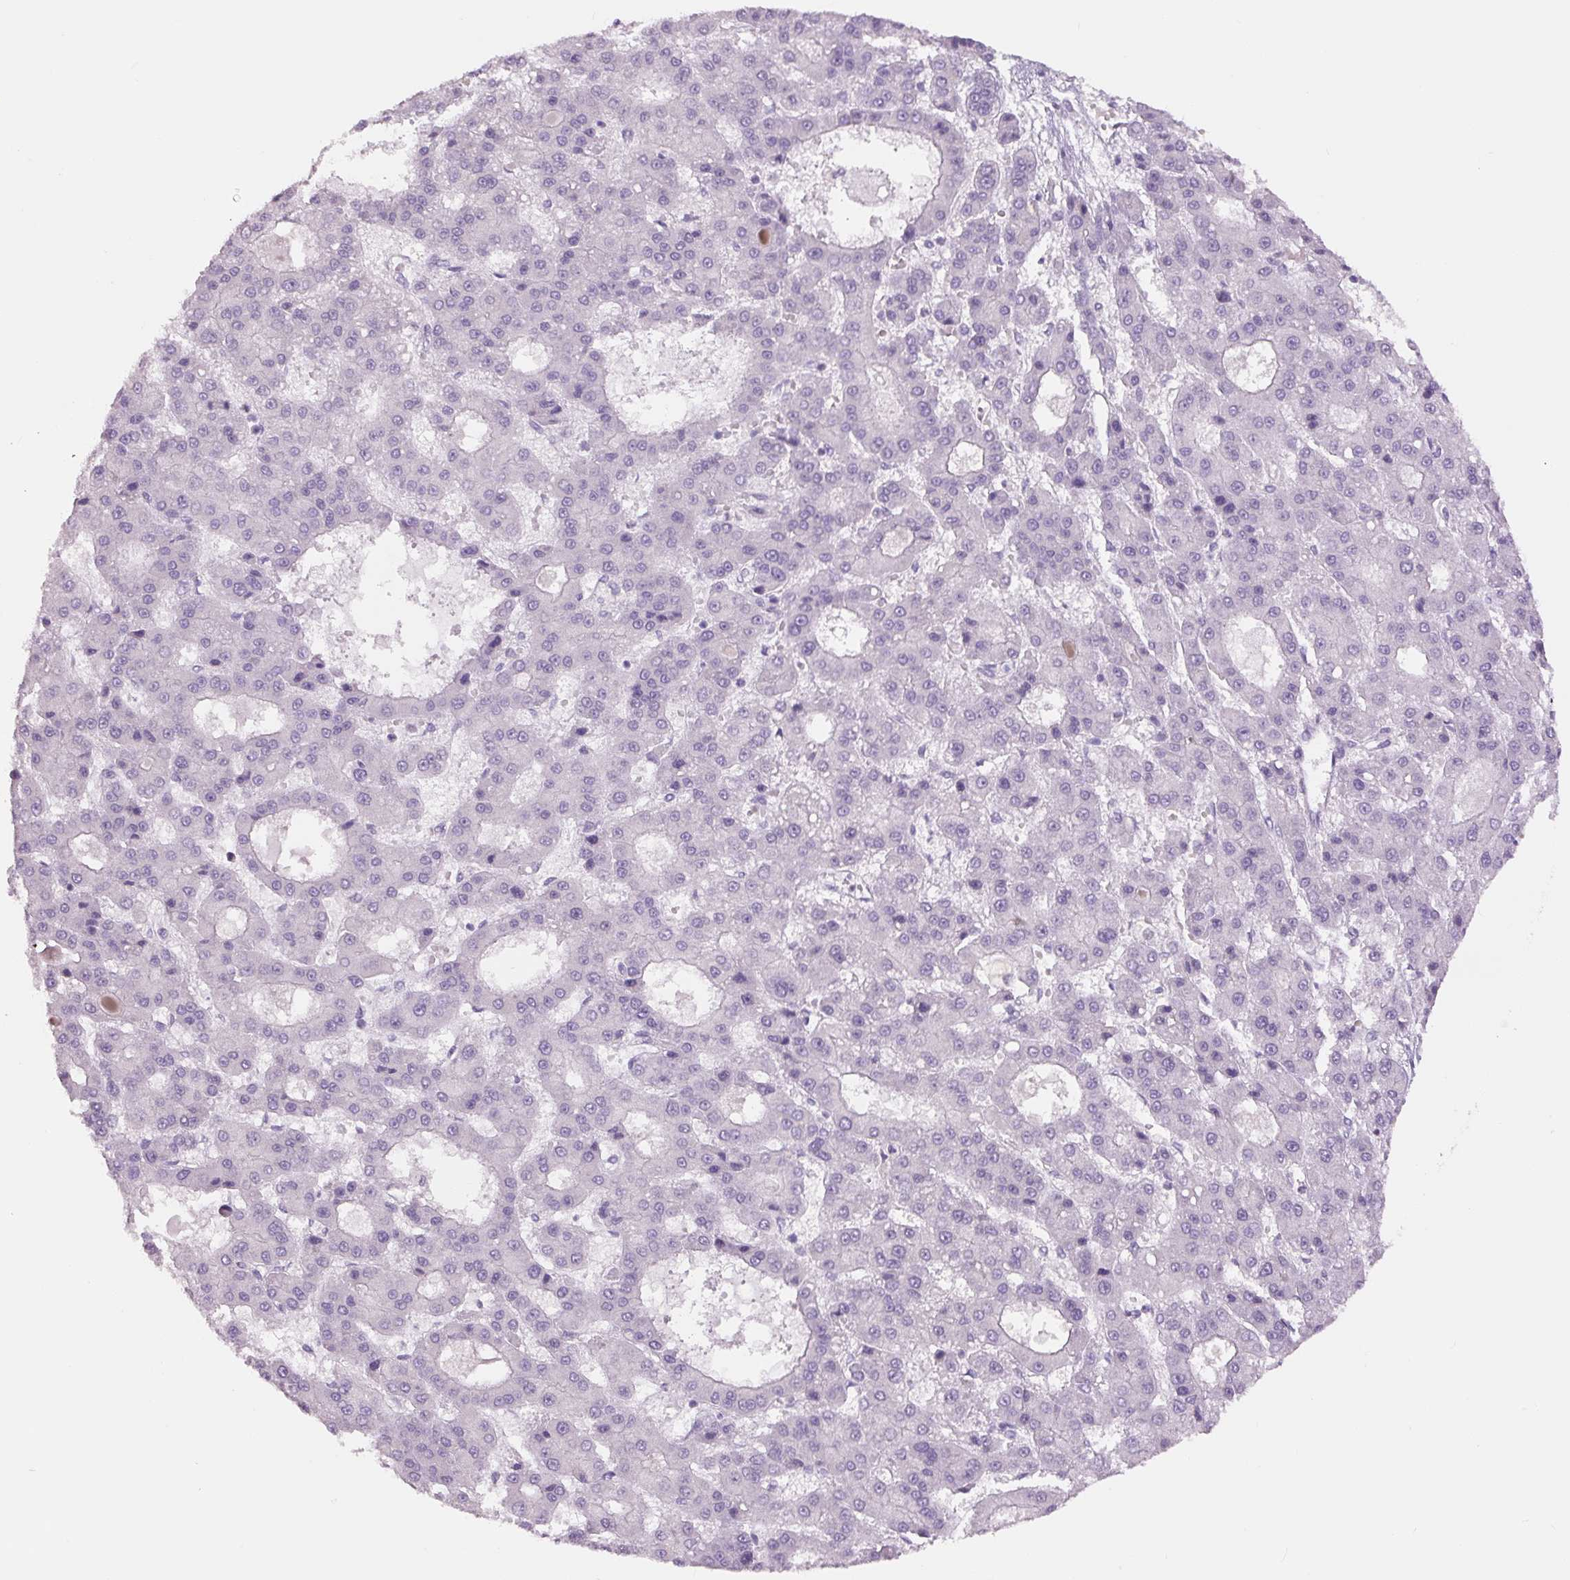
{"staining": {"intensity": "negative", "quantity": "none", "location": "none"}, "tissue": "liver cancer", "cell_type": "Tumor cells", "image_type": "cancer", "snomed": [{"axis": "morphology", "description": "Carcinoma, Hepatocellular, NOS"}, {"axis": "topography", "description": "Liver"}], "caption": "DAB (3,3'-diaminobenzidine) immunohistochemical staining of liver hepatocellular carcinoma demonstrates no significant positivity in tumor cells.", "gene": "SIX1", "patient": {"sex": "male", "age": 70}}